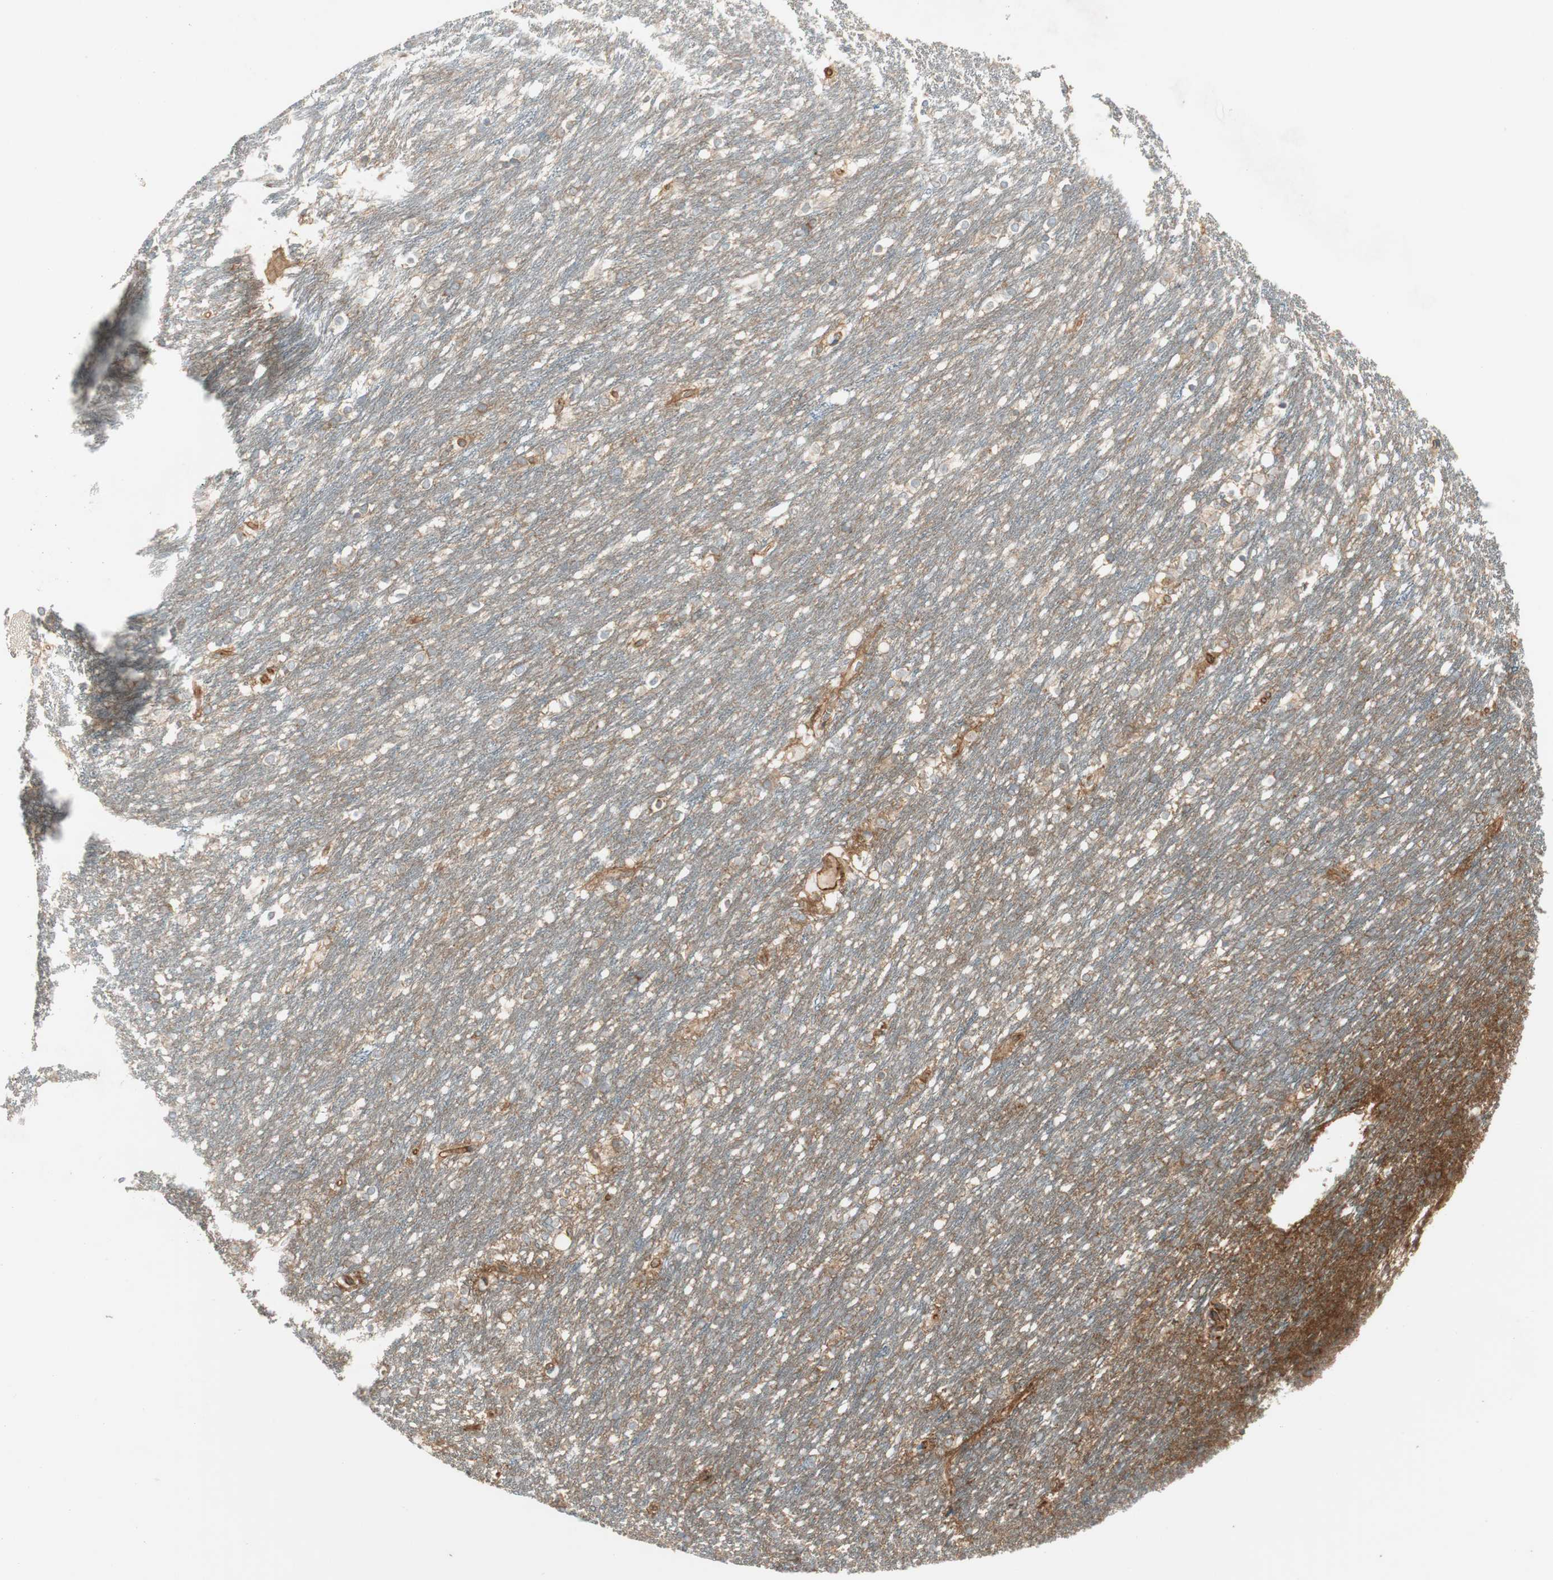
{"staining": {"intensity": "weak", "quantity": "<25%", "location": "cytoplasmic/membranous"}, "tissue": "caudate", "cell_type": "Glial cells", "image_type": "normal", "snomed": [{"axis": "morphology", "description": "Normal tissue, NOS"}, {"axis": "topography", "description": "Lateral ventricle wall"}], "caption": "Protein analysis of normal caudate shows no significant positivity in glial cells. Nuclei are stained in blue.", "gene": "BTN3A3", "patient": {"sex": "female", "age": 19}}